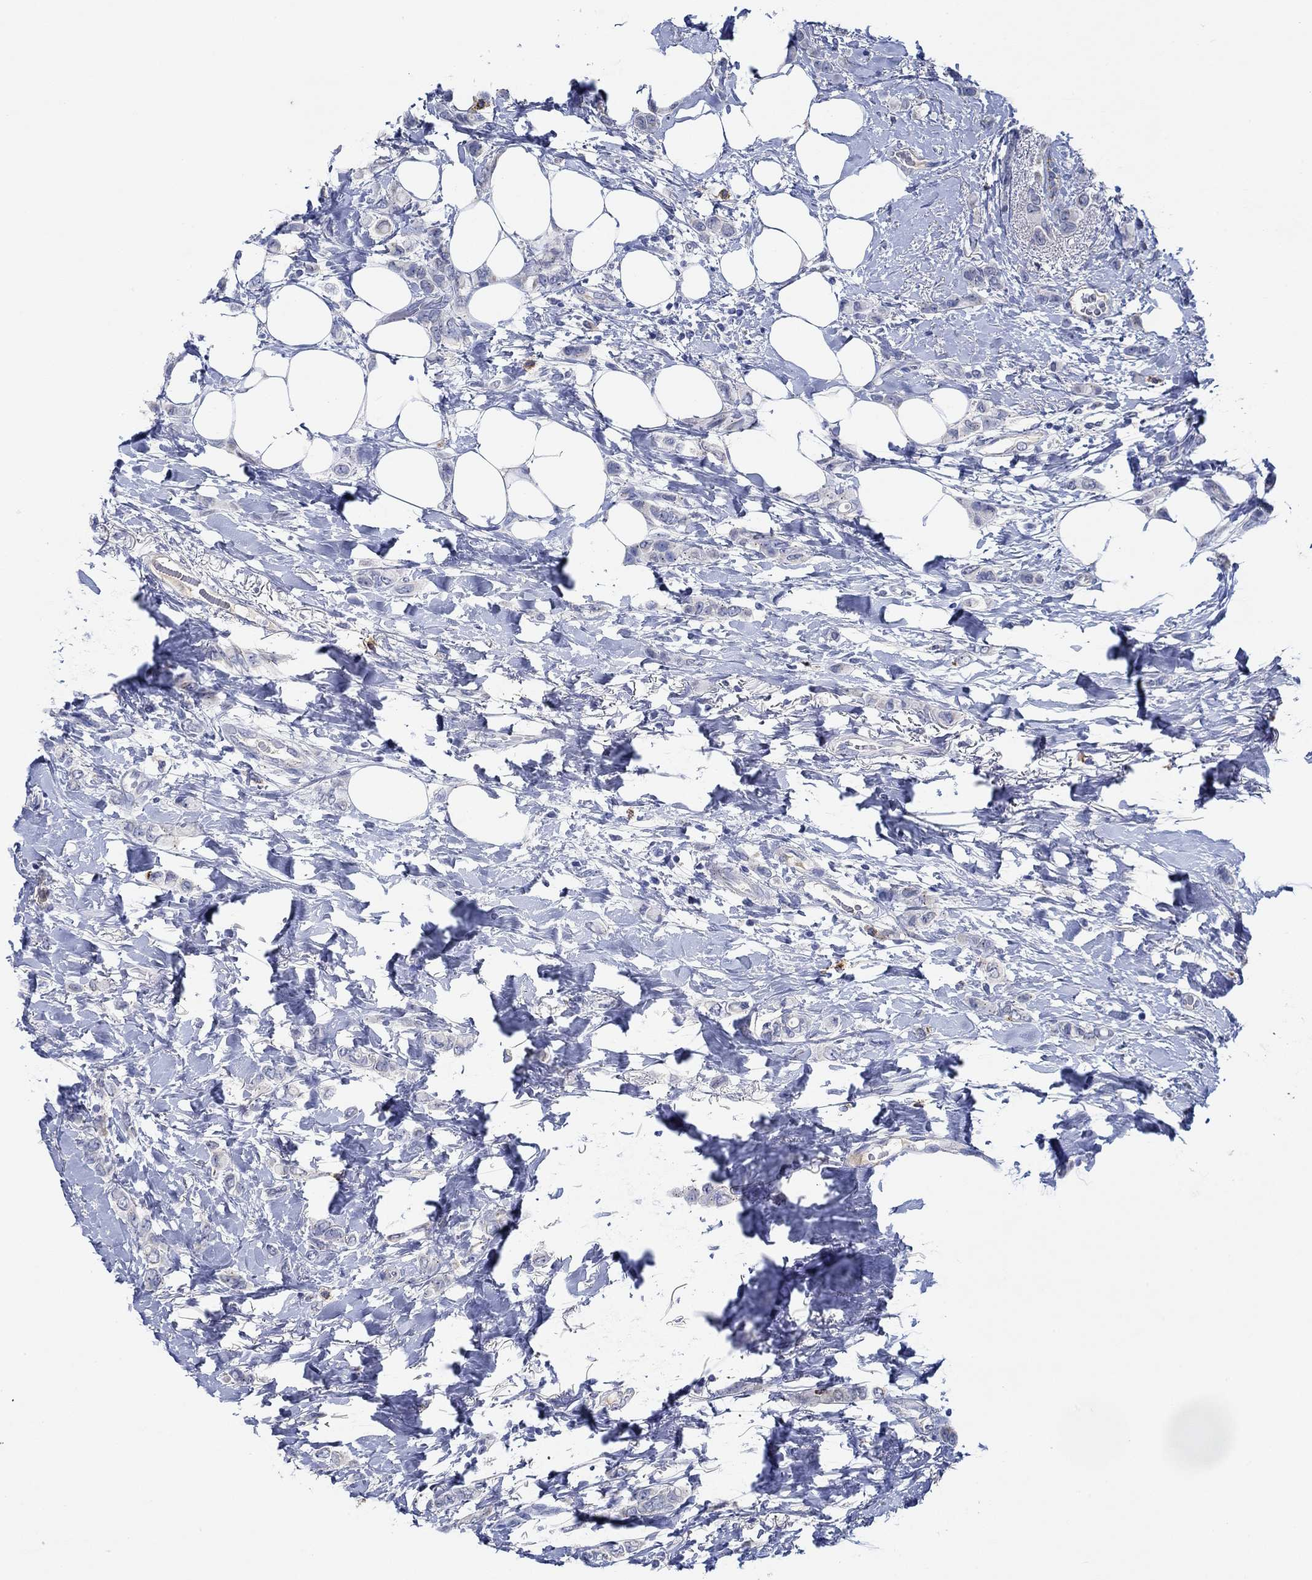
{"staining": {"intensity": "negative", "quantity": "none", "location": "none"}, "tissue": "breast cancer", "cell_type": "Tumor cells", "image_type": "cancer", "snomed": [{"axis": "morphology", "description": "Lobular carcinoma"}, {"axis": "topography", "description": "Breast"}], "caption": "Histopathology image shows no significant protein staining in tumor cells of breast lobular carcinoma.", "gene": "CPM", "patient": {"sex": "female", "age": 66}}